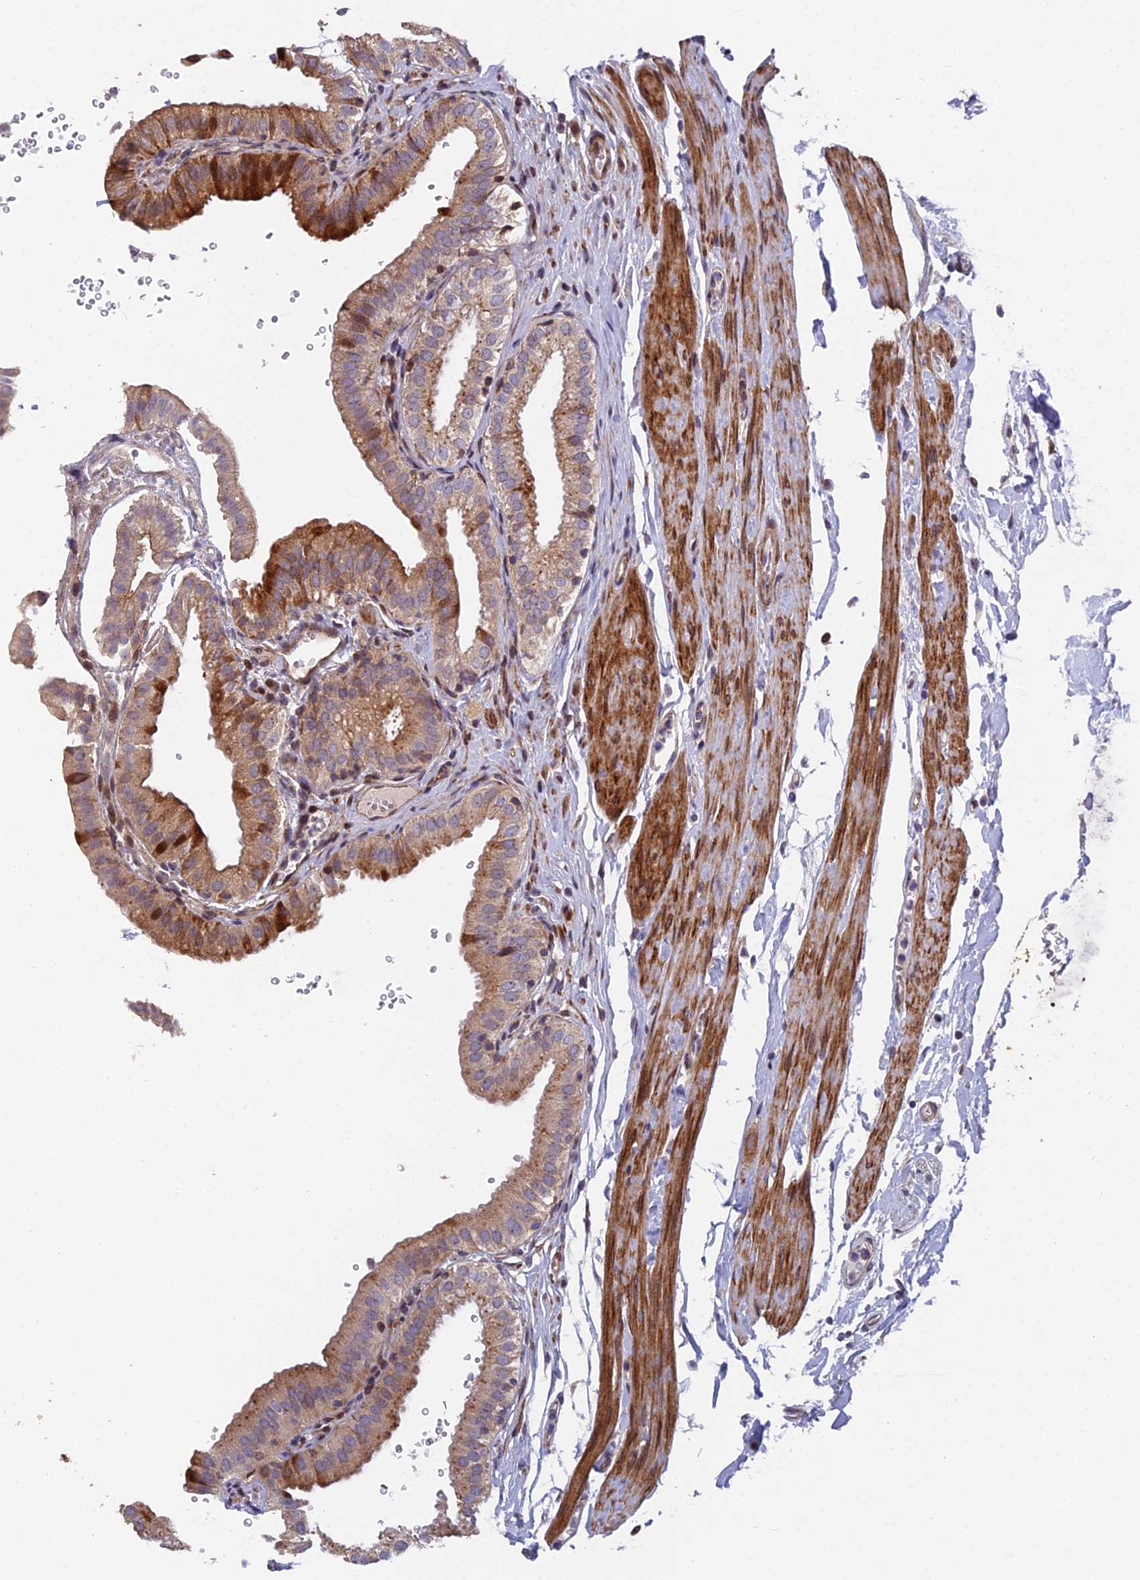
{"staining": {"intensity": "strong", "quantity": ">75%", "location": "cytoplasmic/membranous"}, "tissue": "gallbladder", "cell_type": "Glandular cells", "image_type": "normal", "snomed": [{"axis": "morphology", "description": "Normal tissue, NOS"}, {"axis": "topography", "description": "Gallbladder"}], "caption": "Protein analysis of unremarkable gallbladder displays strong cytoplasmic/membranous expression in approximately >75% of glandular cells.", "gene": "RAB28", "patient": {"sex": "female", "age": 61}}